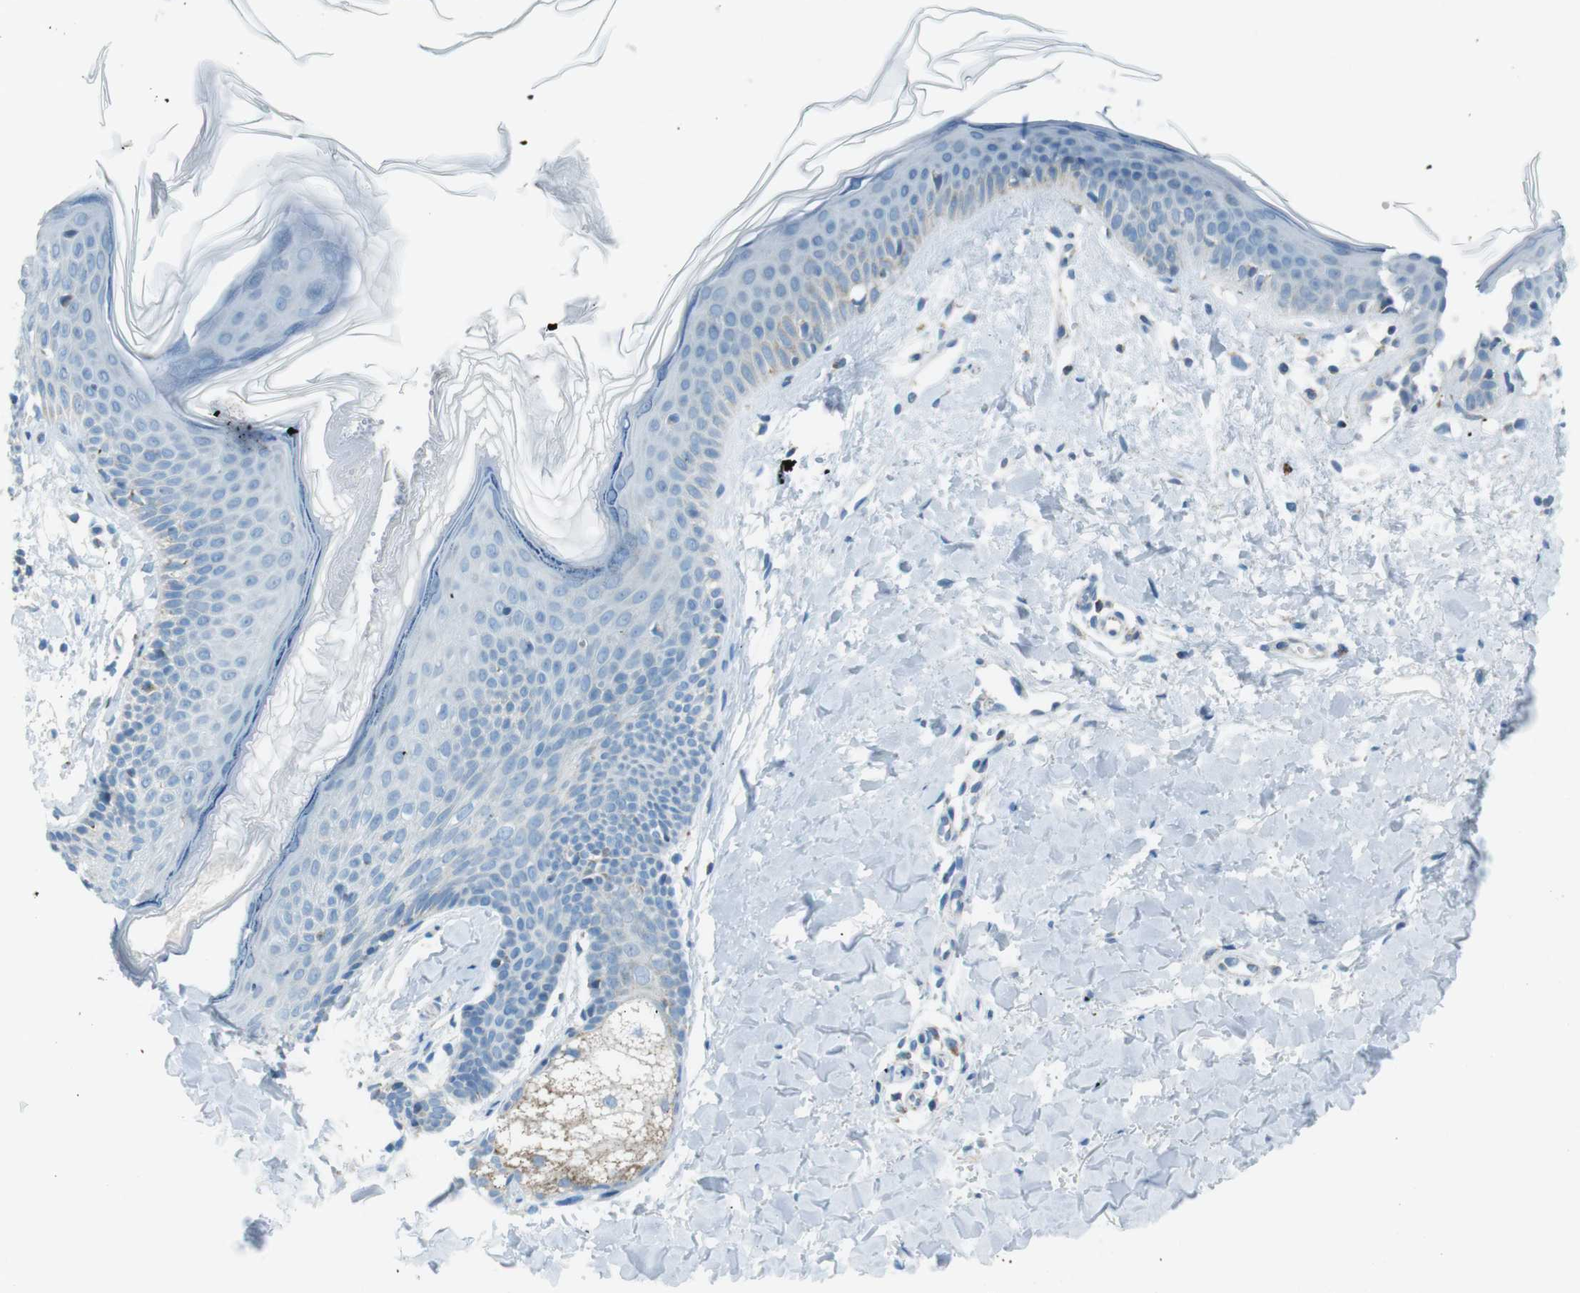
{"staining": {"intensity": "negative", "quantity": "none", "location": "none"}, "tissue": "skin", "cell_type": "Fibroblasts", "image_type": "normal", "snomed": [{"axis": "morphology", "description": "Normal tissue, NOS"}, {"axis": "topography", "description": "Skin"}], "caption": "This micrograph is of benign skin stained with immunohistochemistry to label a protein in brown with the nuclei are counter-stained blue. There is no expression in fibroblasts.", "gene": "DNAJA3", "patient": {"sex": "female", "age": 56}}